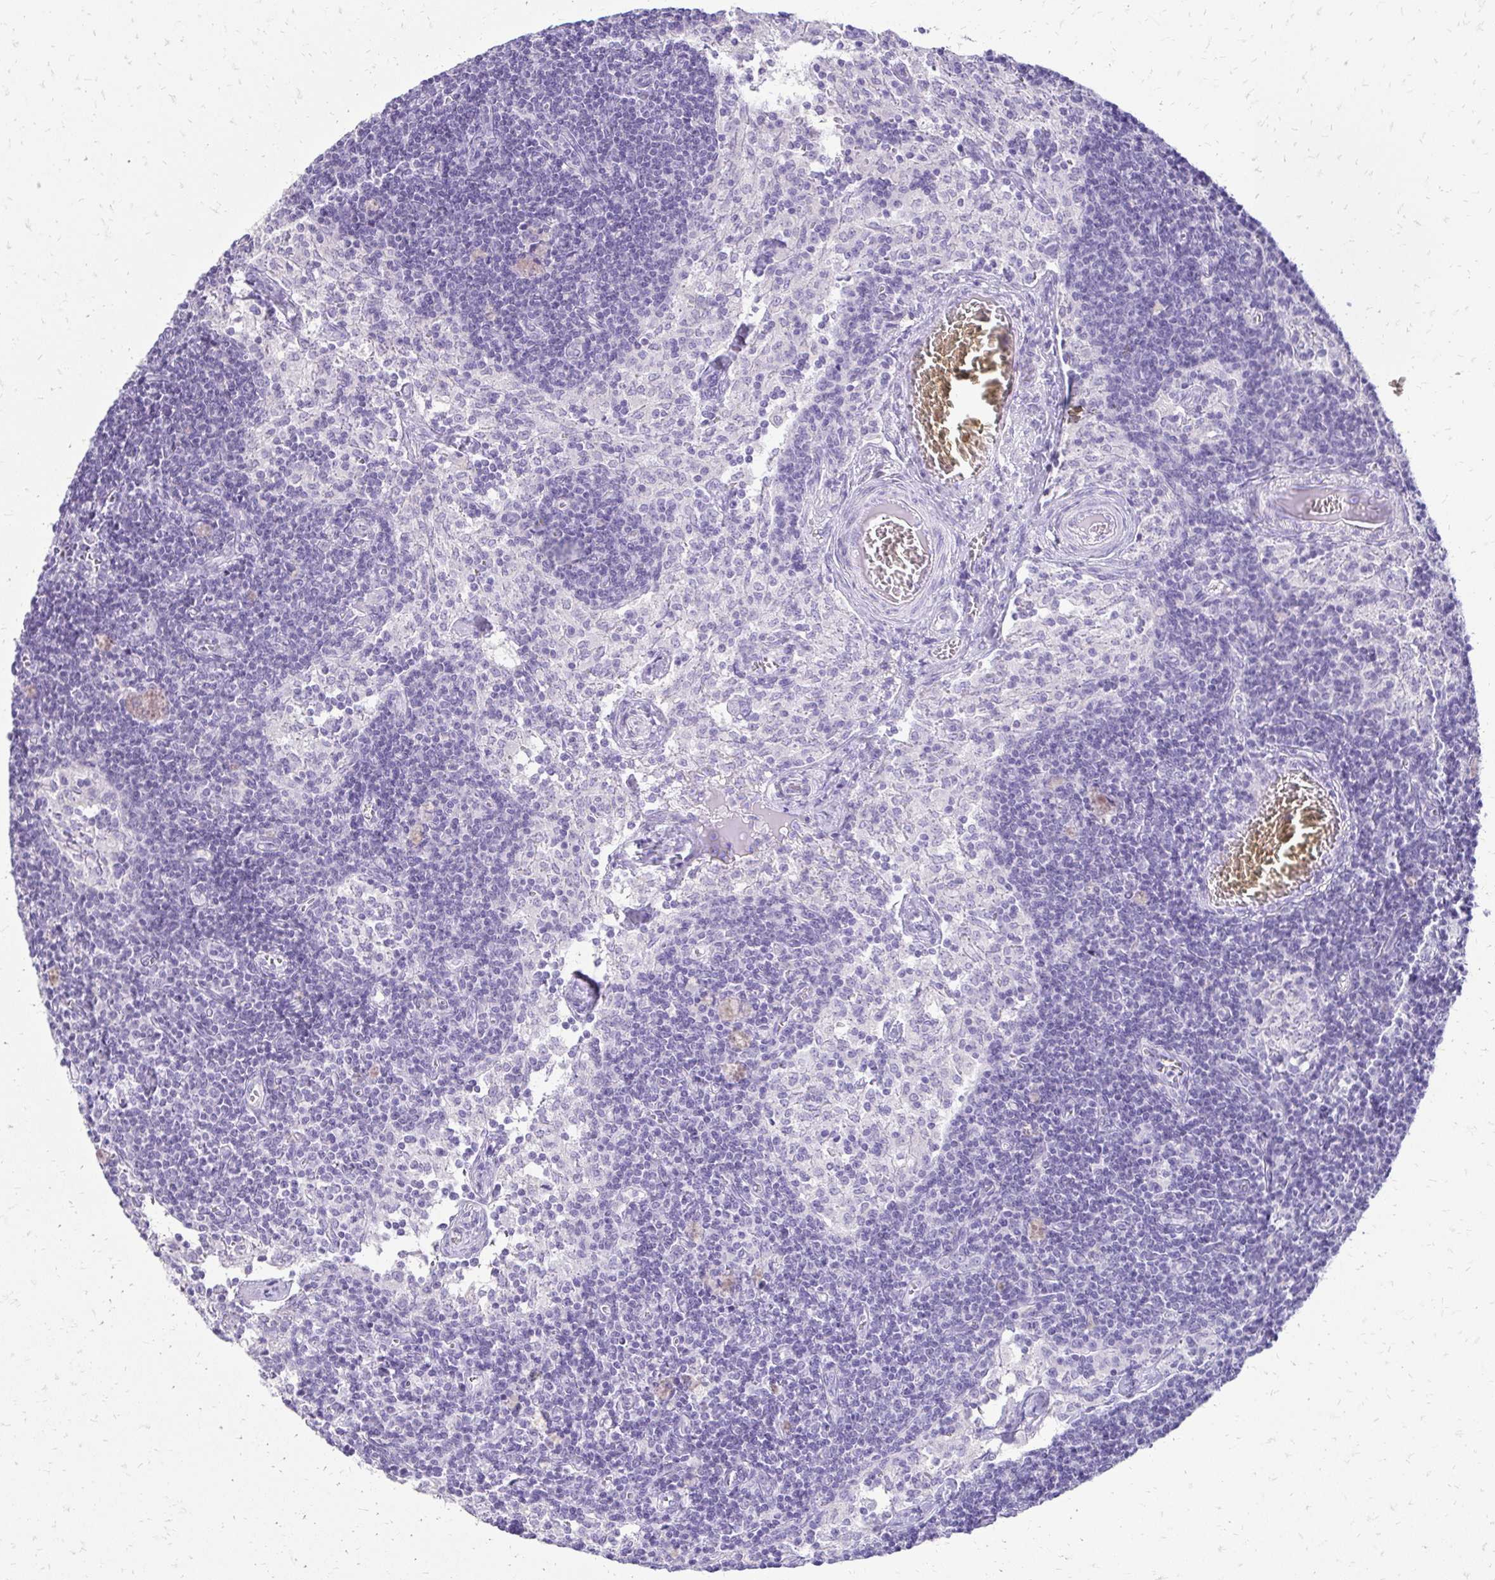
{"staining": {"intensity": "negative", "quantity": "none", "location": "none"}, "tissue": "lymph node", "cell_type": "Germinal center cells", "image_type": "normal", "snomed": [{"axis": "morphology", "description": "Normal tissue, NOS"}, {"axis": "topography", "description": "Lymph node"}], "caption": "A histopathology image of lymph node stained for a protein displays no brown staining in germinal center cells. The staining was performed using DAB (3,3'-diaminobenzidine) to visualize the protein expression in brown, while the nuclei were stained in blue with hematoxylin (Magnification: 20x).", "gene": "SLC32A1", "patient": {"sex": "female", "age": 31}}